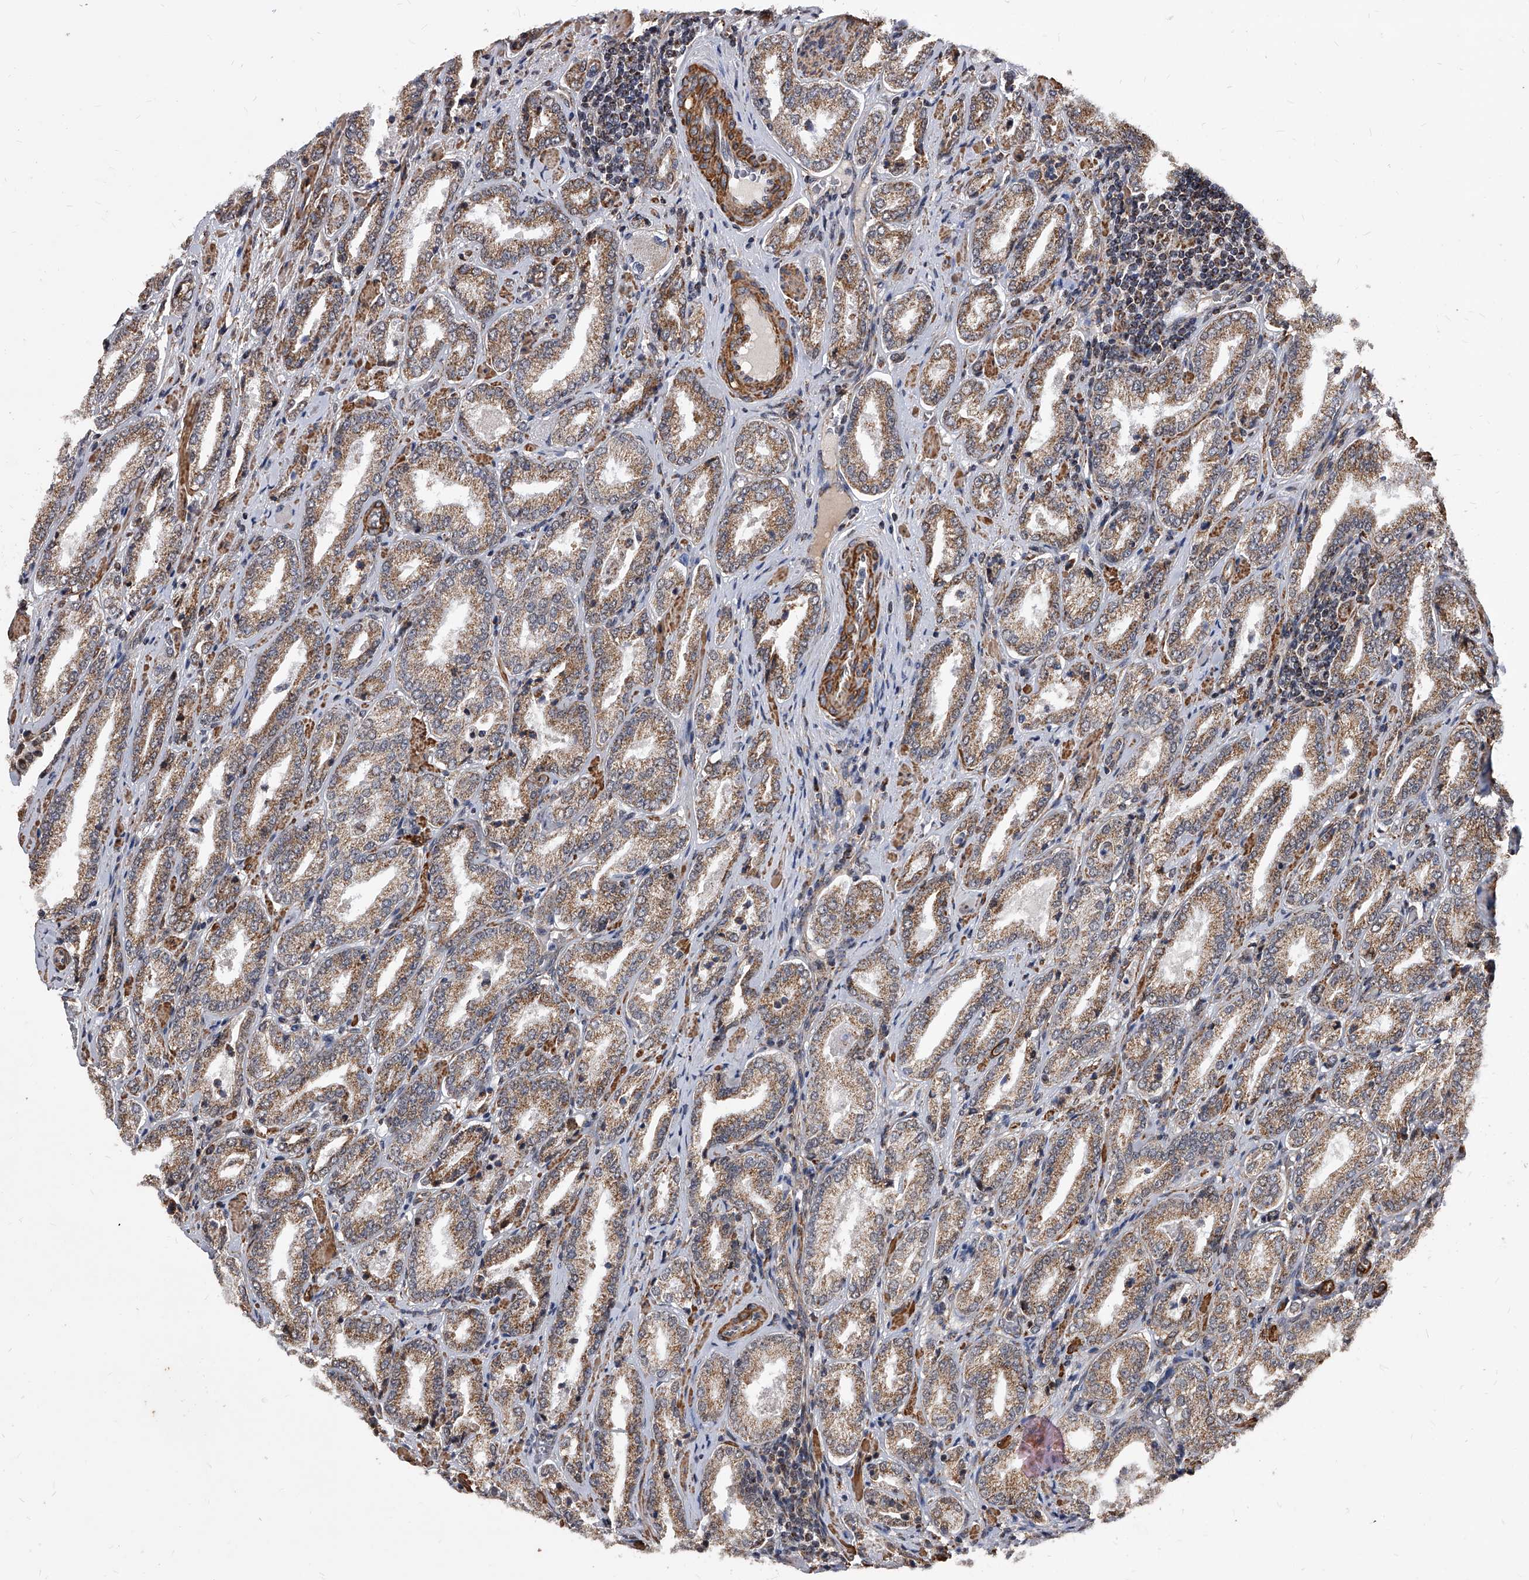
{"staining": {"intensity": "moderate", "quantity": ">75%", "location": "cytoplasmic/membranous"}, "tissue": "prostate cancer", "cell_type": "Tumor cells", "image_type": "cancer", "snomed": [{"axis": "morphology", "description": "Adenocarcinoma, Low grade"}, {"axis": "topography", "description": "Prostate"}], "caption": "Immunohistochemical staining of human prostate adenocarcinoma (low-grade) exhibits moderate cytoplasmic/membranous protein staining in approximately >75% of tumor cells.", "gene": "DUSP22", "patient": {"sex": "male", "age": 62}}